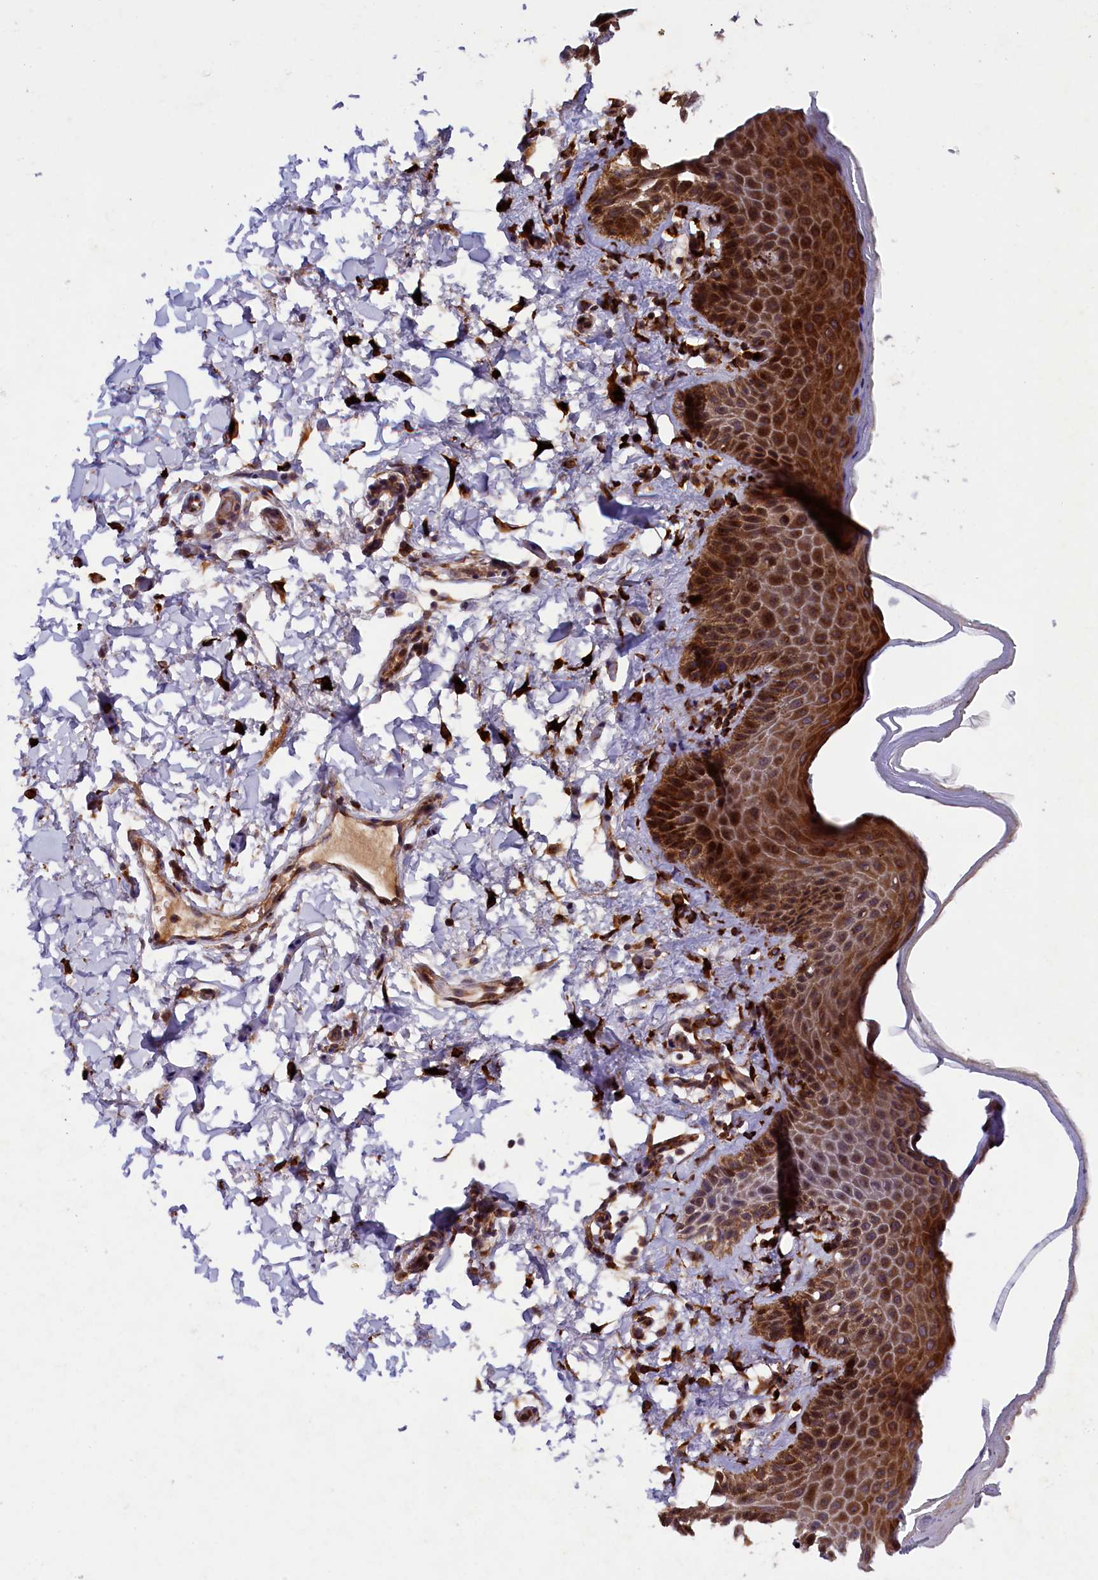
{"staining": {"intensity": "moderate", "quantity": ">75%", "location": "cytoplasmic/membranous"}, "tissue": "skin", "cell_type": "Epidermal cells", "image_type": "normal", "snomed": [{"axis": "morphology", "description": "Normal tissue, NOS"}, {"axis": "topography", "description": "Anal"}], "caption": "A histopathology image of human skin stained for a protein shows moderate cytoplasmic/membranous brown staining in epidermal cells. (DAB IHC, brown staining for protein, blue staining for nuclei).", "gene": "ARRDC4", "patient": {"sex": "male", "age": 44}}